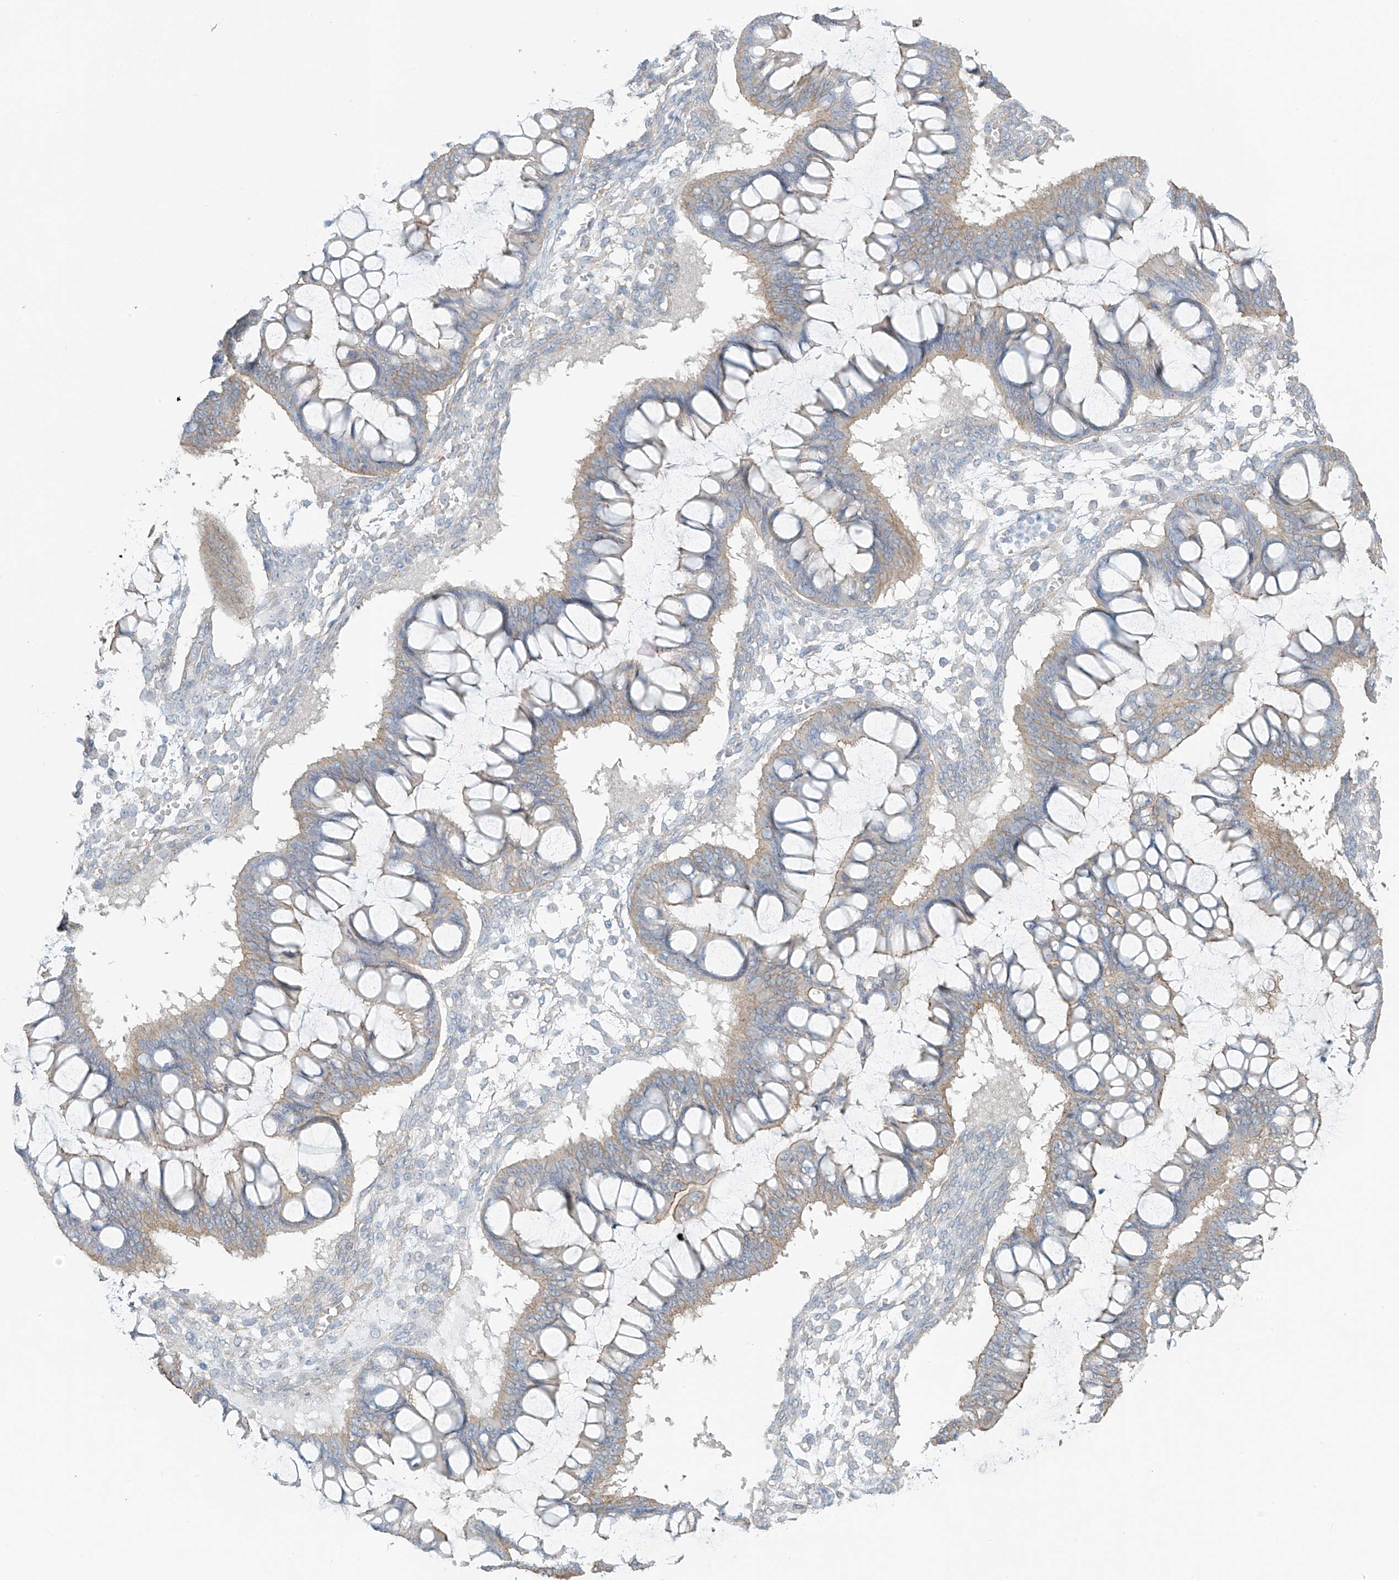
{"staining": {"intensity": "moderate", "quantity": "<25%", "location": "cytoplasmic/membranous"}, "tissue": "ovarian cancer", "cell_type": "Tumor cells", "image_type": "cancer", "snomed": [{"axis": "morphology", "description": "Cystadenocarcinoma, mucinous, NOS"}, {"axis": "topography", "description": "Ovary"}], "caption": "Mucinous cystadenocarcinoma (ovarian) stained with DAB (3,3'-diaminobenzidine) immunohistochemistry demonstrates low levels of moderate cytoplasmic/membranous positivity in approximately <25% of tumor cells.", "gene": "TUBE1", "patient": {"sex": "female", "age": 73}}